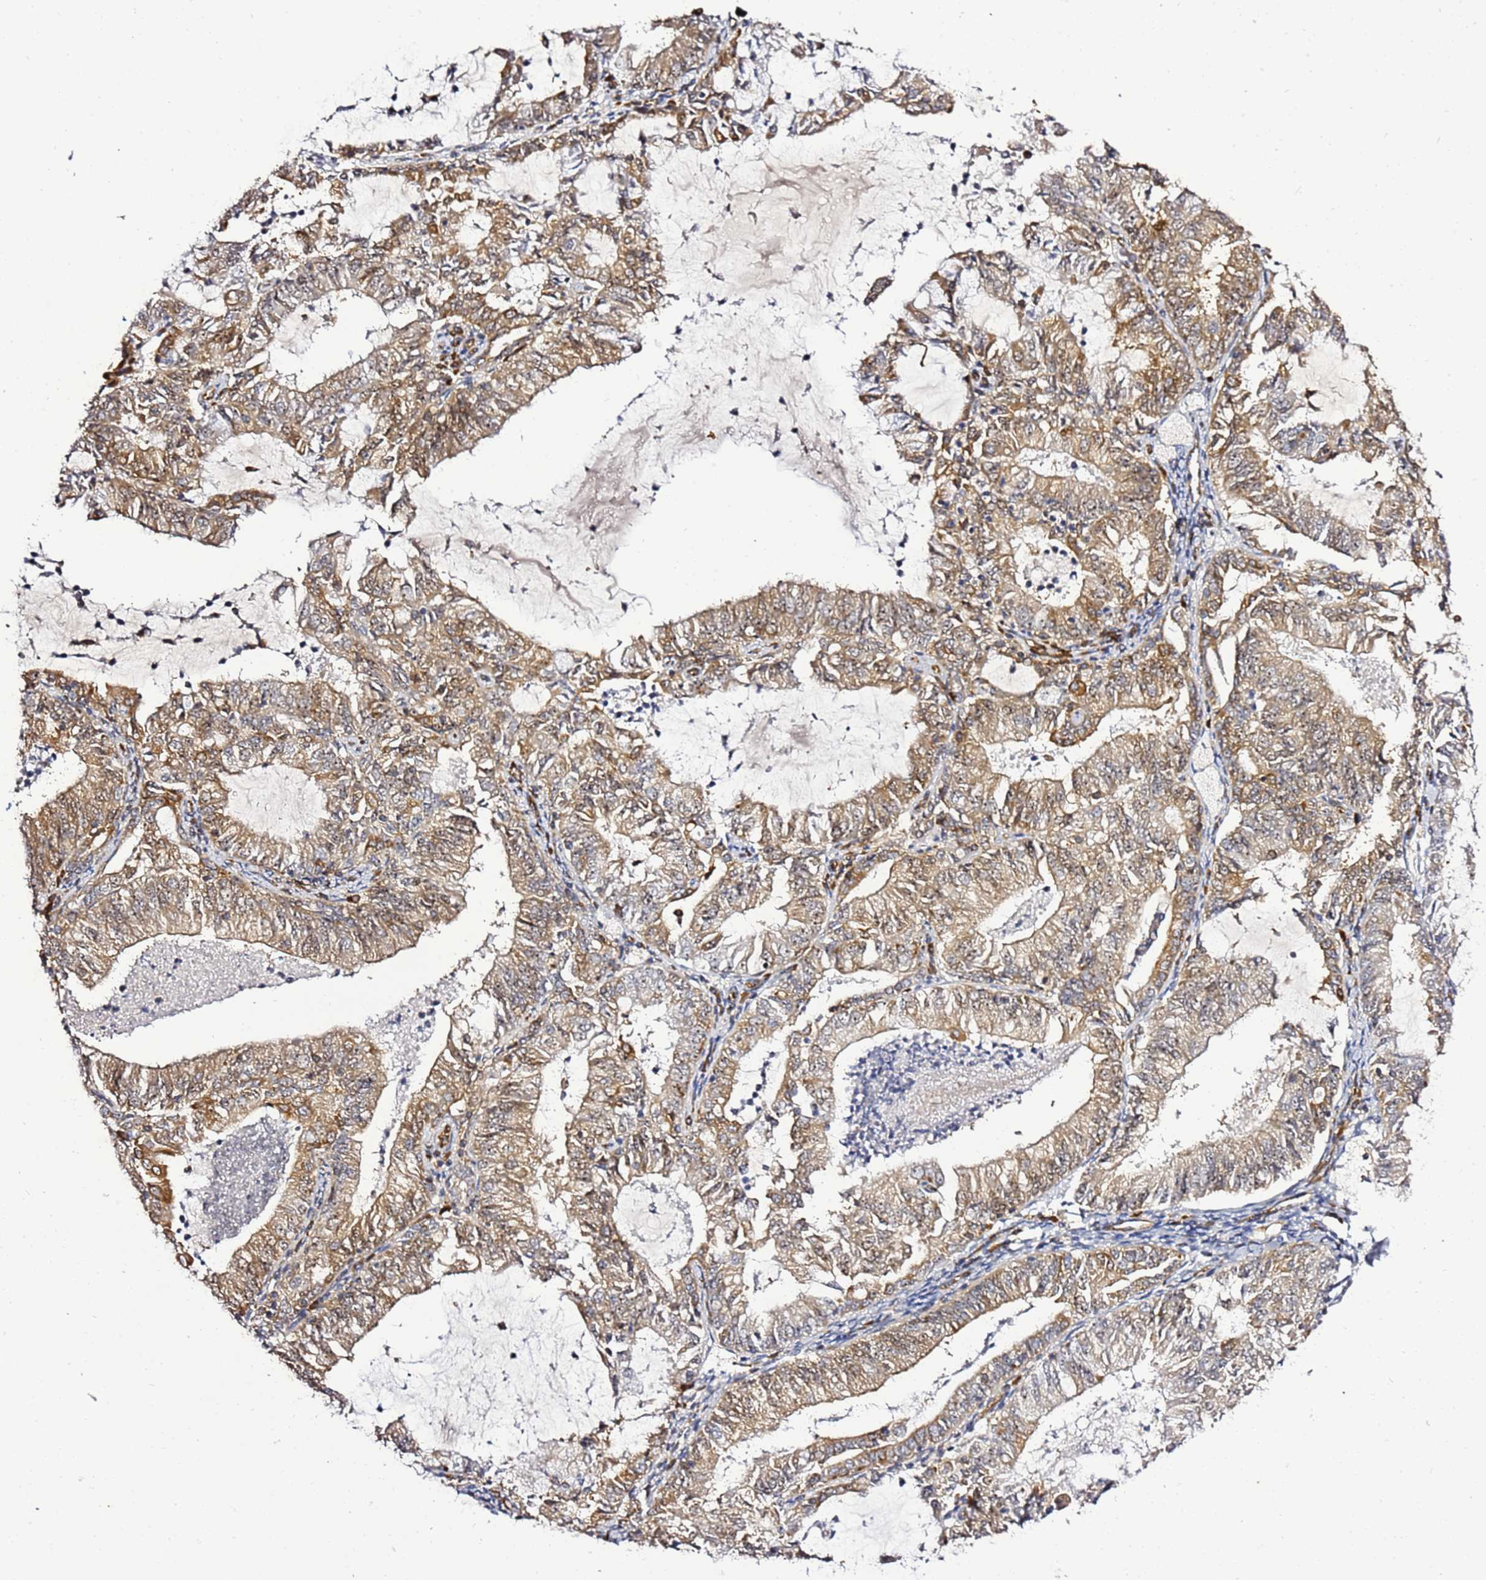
{"staining": {"intensity": "moderate", "quantity": ">75%", "location": "cytoplasmic/membranous"}, "tissue": "endometrial cancer", "cell_type": "Tumor cells", "image_type": "cancer", "snomed": [{"axis": "morphology", "description": "Adenocarcinoma, NOS"}, {"axis": "topography", "description": "Endometrium"}], "caption": "DAB (3,3'-diaminobenzidine) immunohistochemical staining of endometrial cancer reveals moderate cytoplasmic/membranous protein positivity in about >75% of tumor cells.", "gene": "NOL8", "patient": {"sex": "female", "age": 57}}